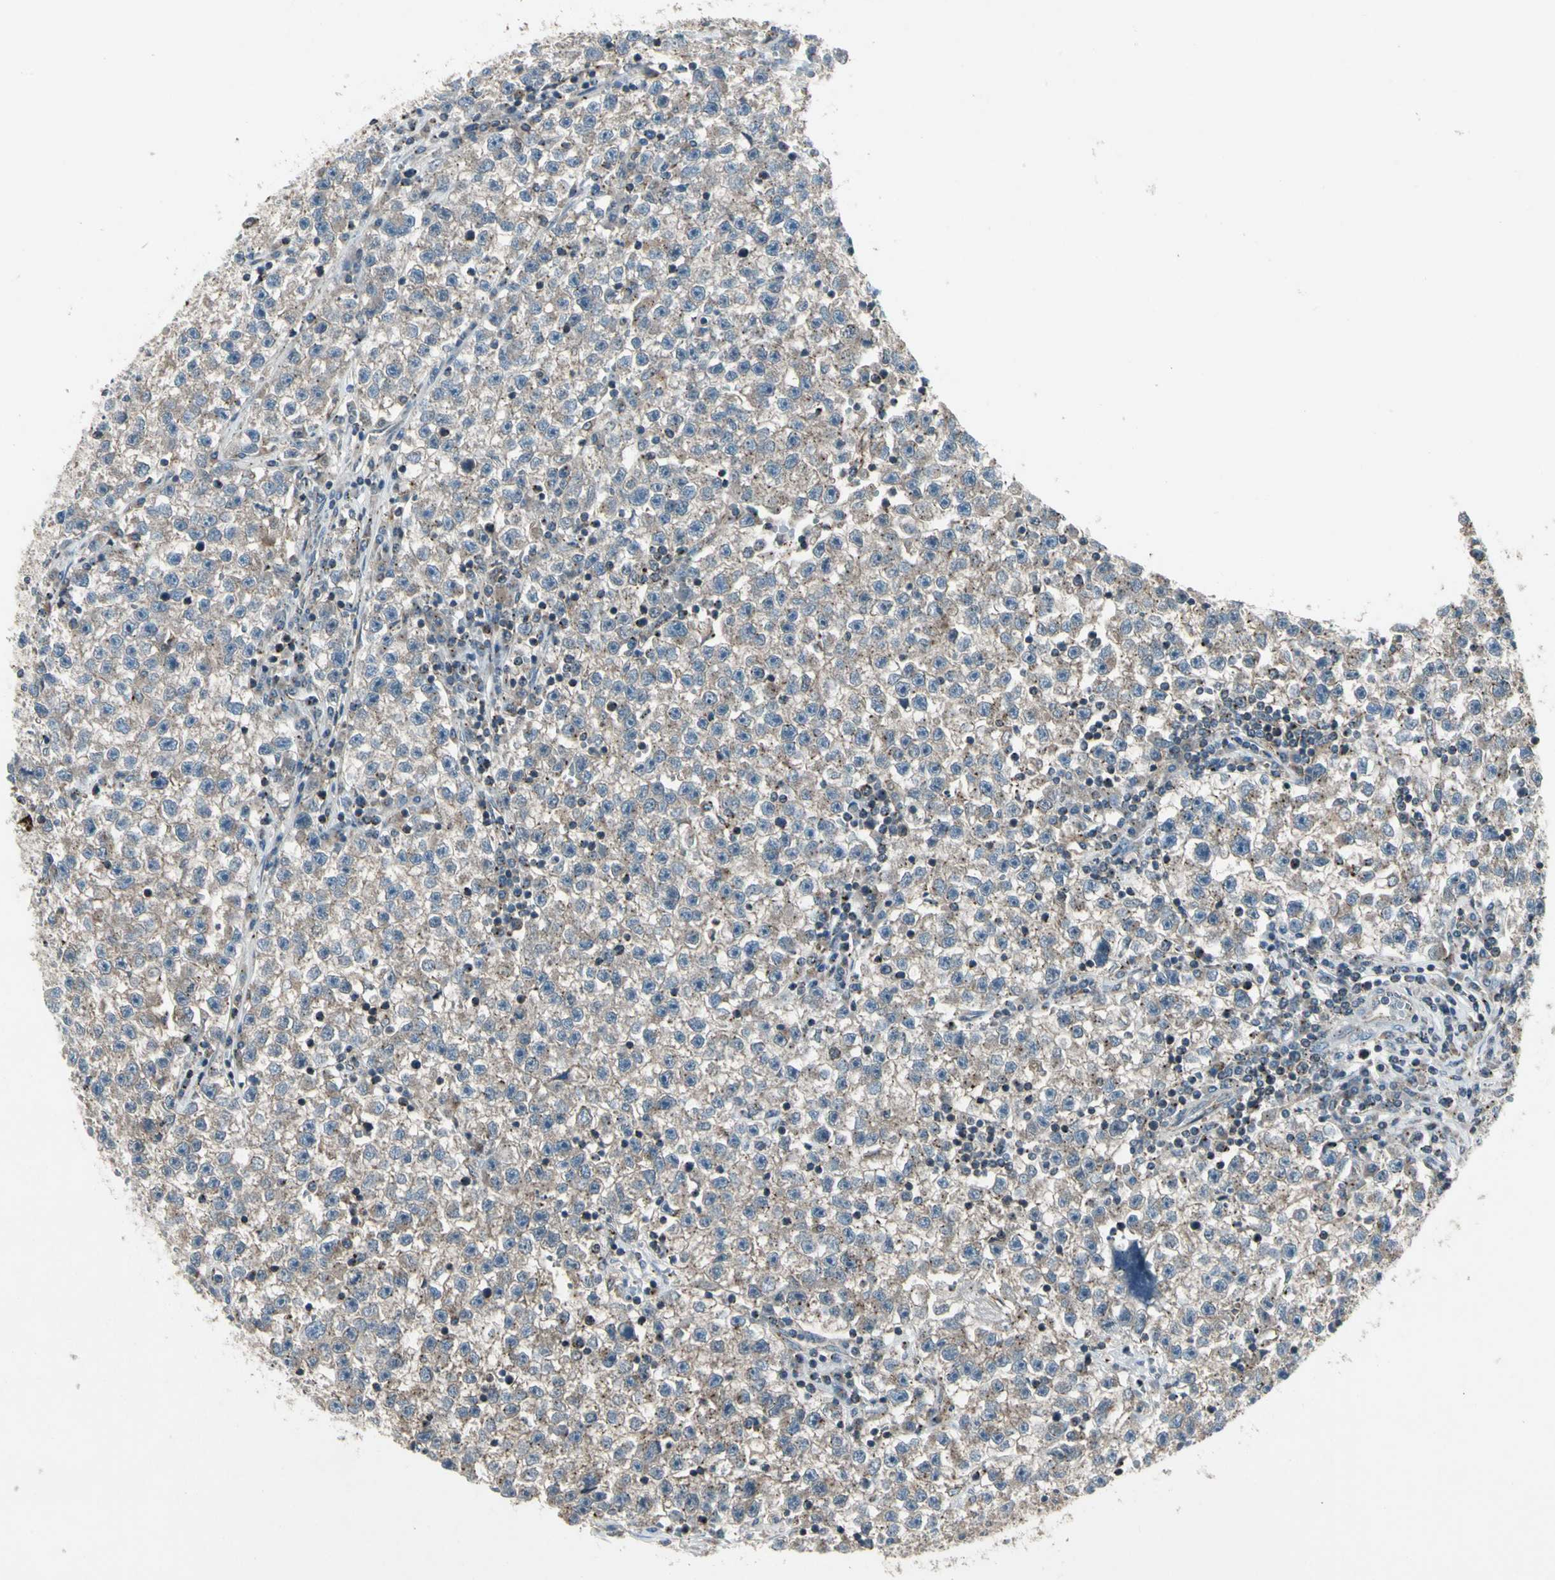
{"staining": {"intensity": "weak", "quantity": ">75%", "location": "cytoplasmic/membranous"}, "tissue": "testis cancer", "cell_type": "Tumor cells", "image_type": "cancer", "snomed": [{"axis": "morphology", "description": "Seminoma, NOS"}, {"axis": "topography", "description": "Testis"}], "caption": "This is a histology image of immunohistochemistry (IHC) staining of seminoma (testis), which shows weak expression in the cytoplasmic/membranous of tumor cells.", "gene": "NMI", "patient": {"sex": "male", "age": 22}}